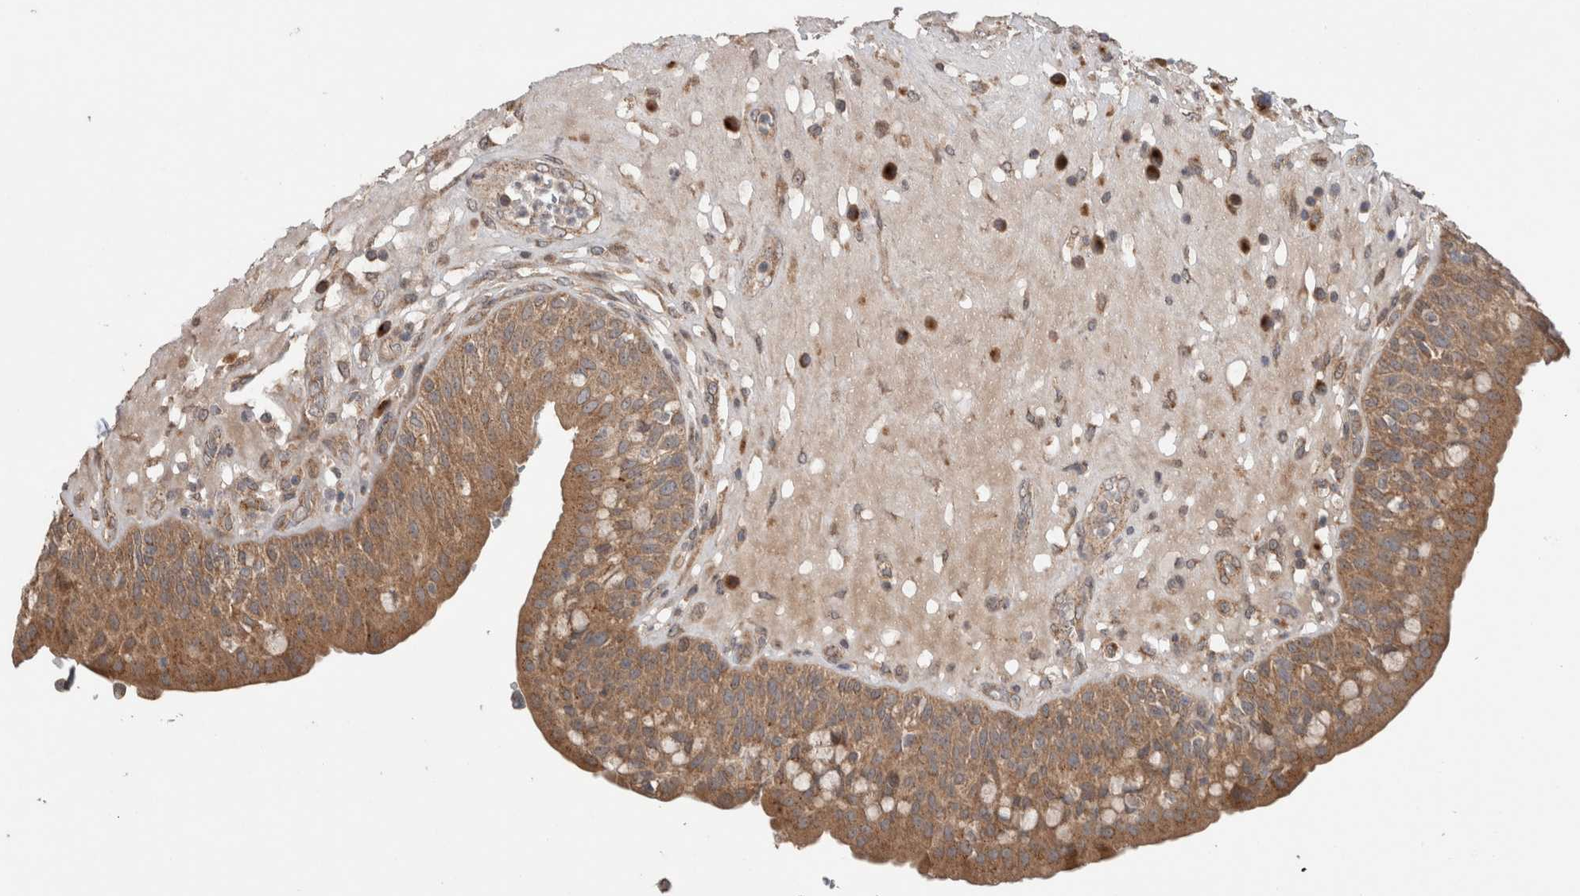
{"staining": {"intensity": "moderate", "quantity": ">75%", "location": "cytoplasmic/membranous"}, "tissue": "urinary bladder", "cell_type": "Urothelial cells", "image_type": "normal", "snomed": [{"axis": "morphology", "description": "Normal tissue, NOS"}, {"axis": "topography", "description": "Urinary bladder"}], "caption": "Moderate cytoplasmic/membranous expression is present in approximately >75% of urothelial cells in normal urinary bladder.", "gene": "TRIM5", "patient": {"sex": "female", "age": 62}}